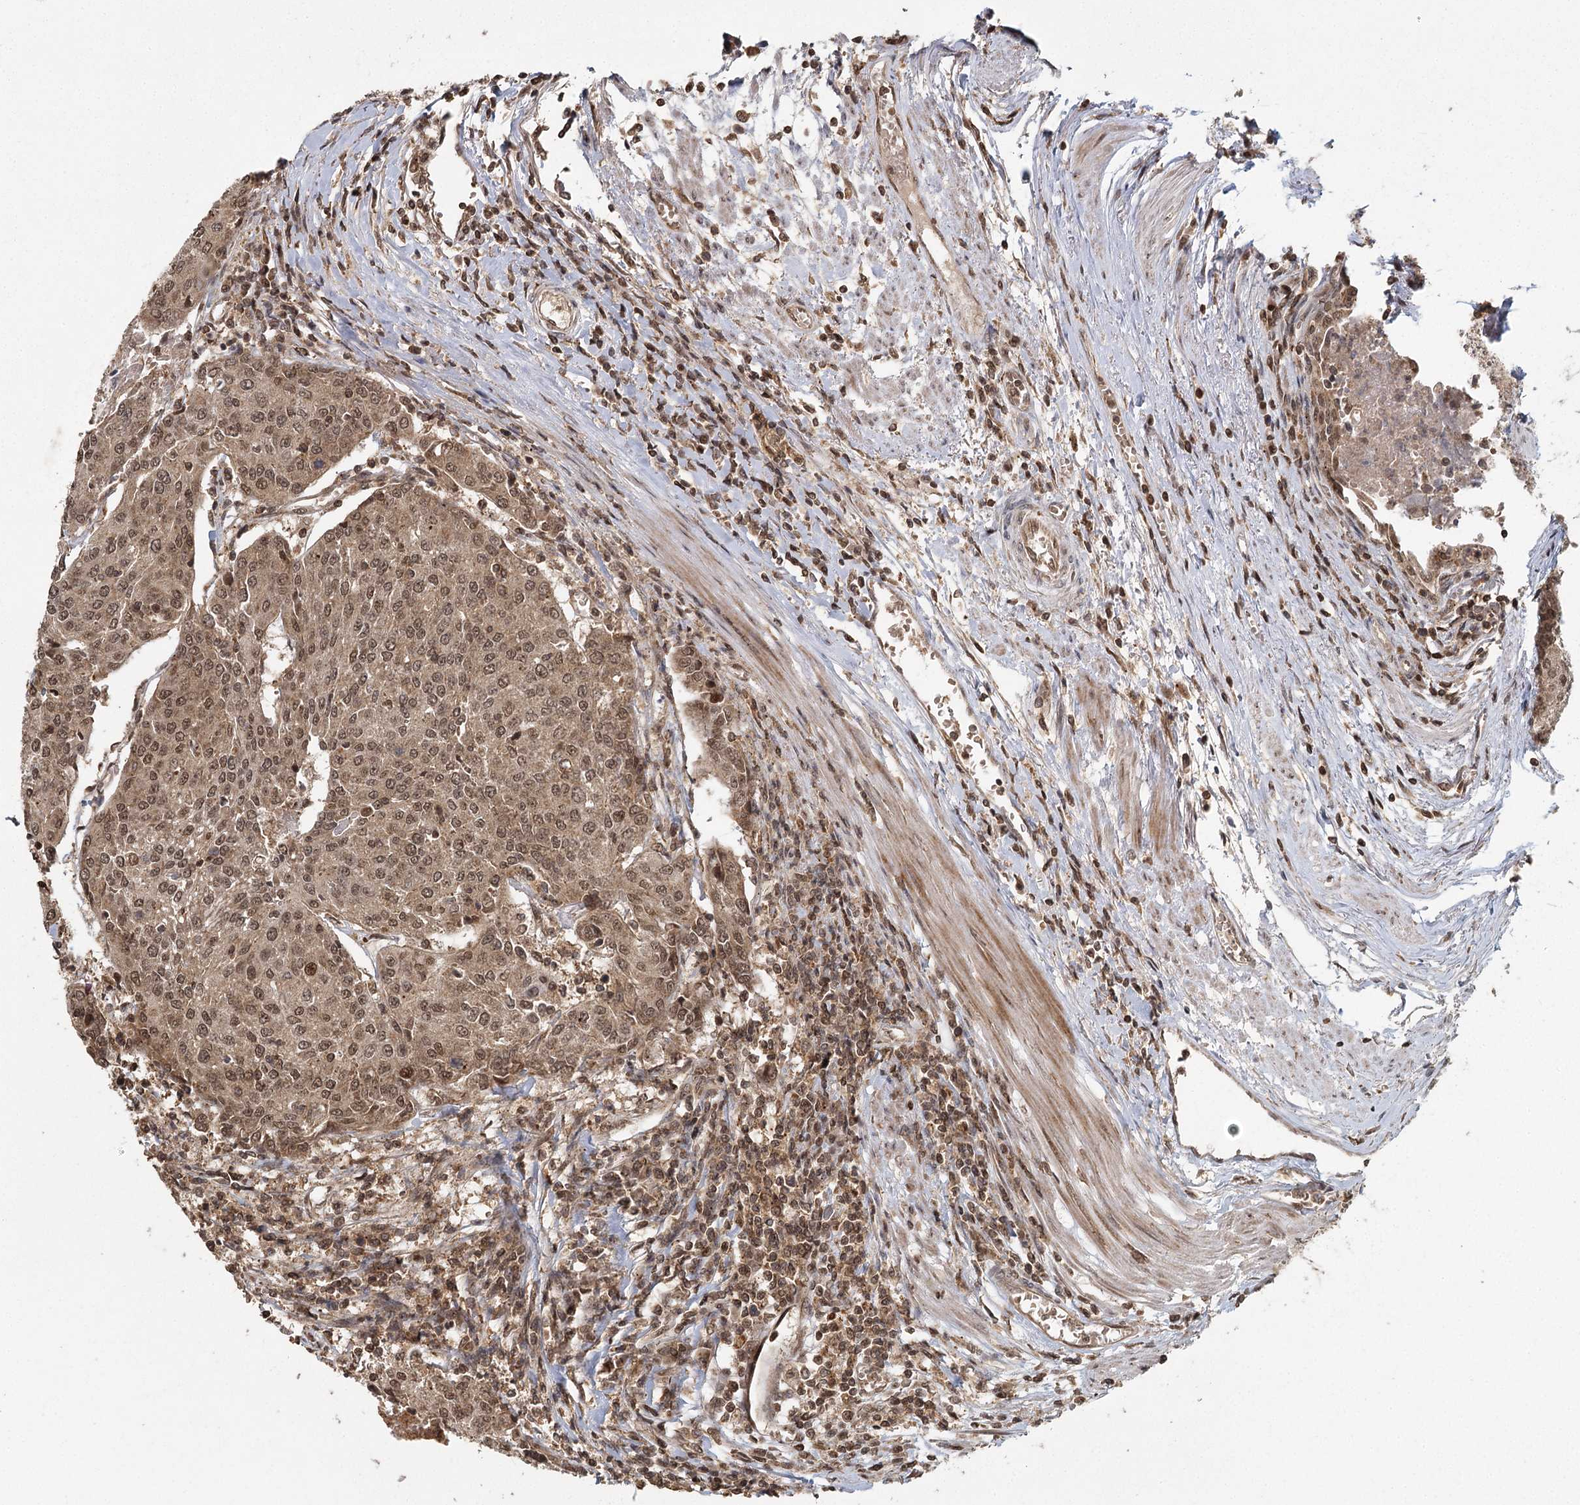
{"staining": {"intensity": "moderate", "quantity": ">75%", "location": "nuclear"}, "tissue": "urothelial cancer", "cell_type": "Tumor cells", "image_type": "cancer", "snomed": [{"axis": "morphology", "description": "Urothelial carcinoma, High grade"}, {"axis": "topography", "description": "Urinary bladder"}], "caption": "Tumor cells reveal medium levels of moderate nuclear staining in about >75% of cells in urothelial carcinoma (high-grade).", "gene": "MICU1", "patient": {"sex": "female", "age": 85}}